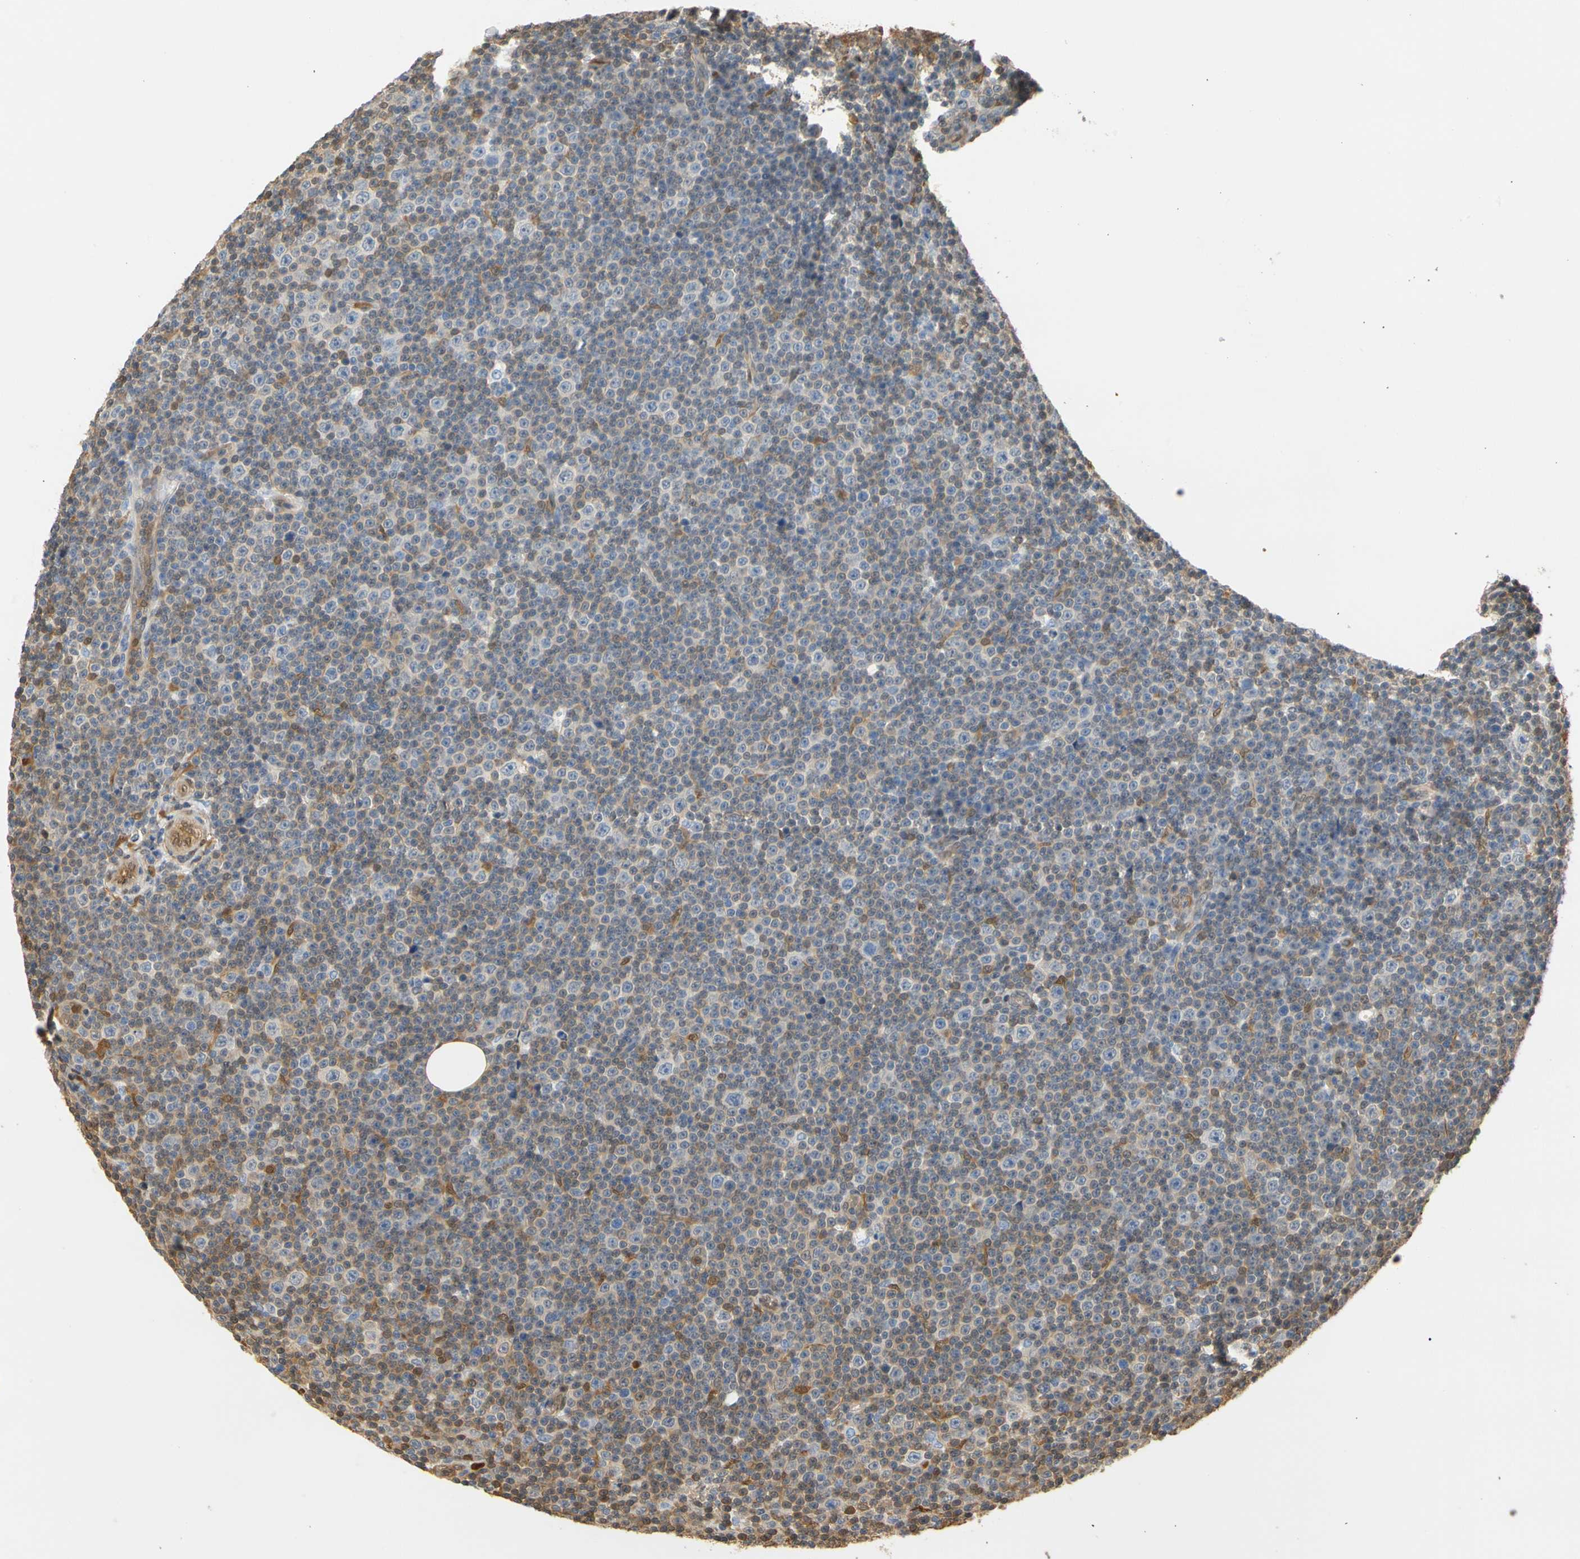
{"staining": {"intensity": "weak", "quantity": "25%-75%", "location": "cytoplasmic/membranous"}, "tissue": "lymphoma", "cell_type": "Tumor cells", "image_type": "cancer", "snomed": [{"axis": "morphology", "description": "Malignant lymphoma, non-Hodgkin's type, Low grade"}, {"axis": "topography", "description": "Lymph node"}], "caption": "Weak cytoplasmic/membranous protein staining is present in approximately 25%-75% of tumor cells in lymphoma. The protein is stained brown, and the nuclei are stained in blue (DAB IHC with brightfield microscopy, high magnification).", "gene": "S100A6", "patient": {"sex": "female", "age": 67}}